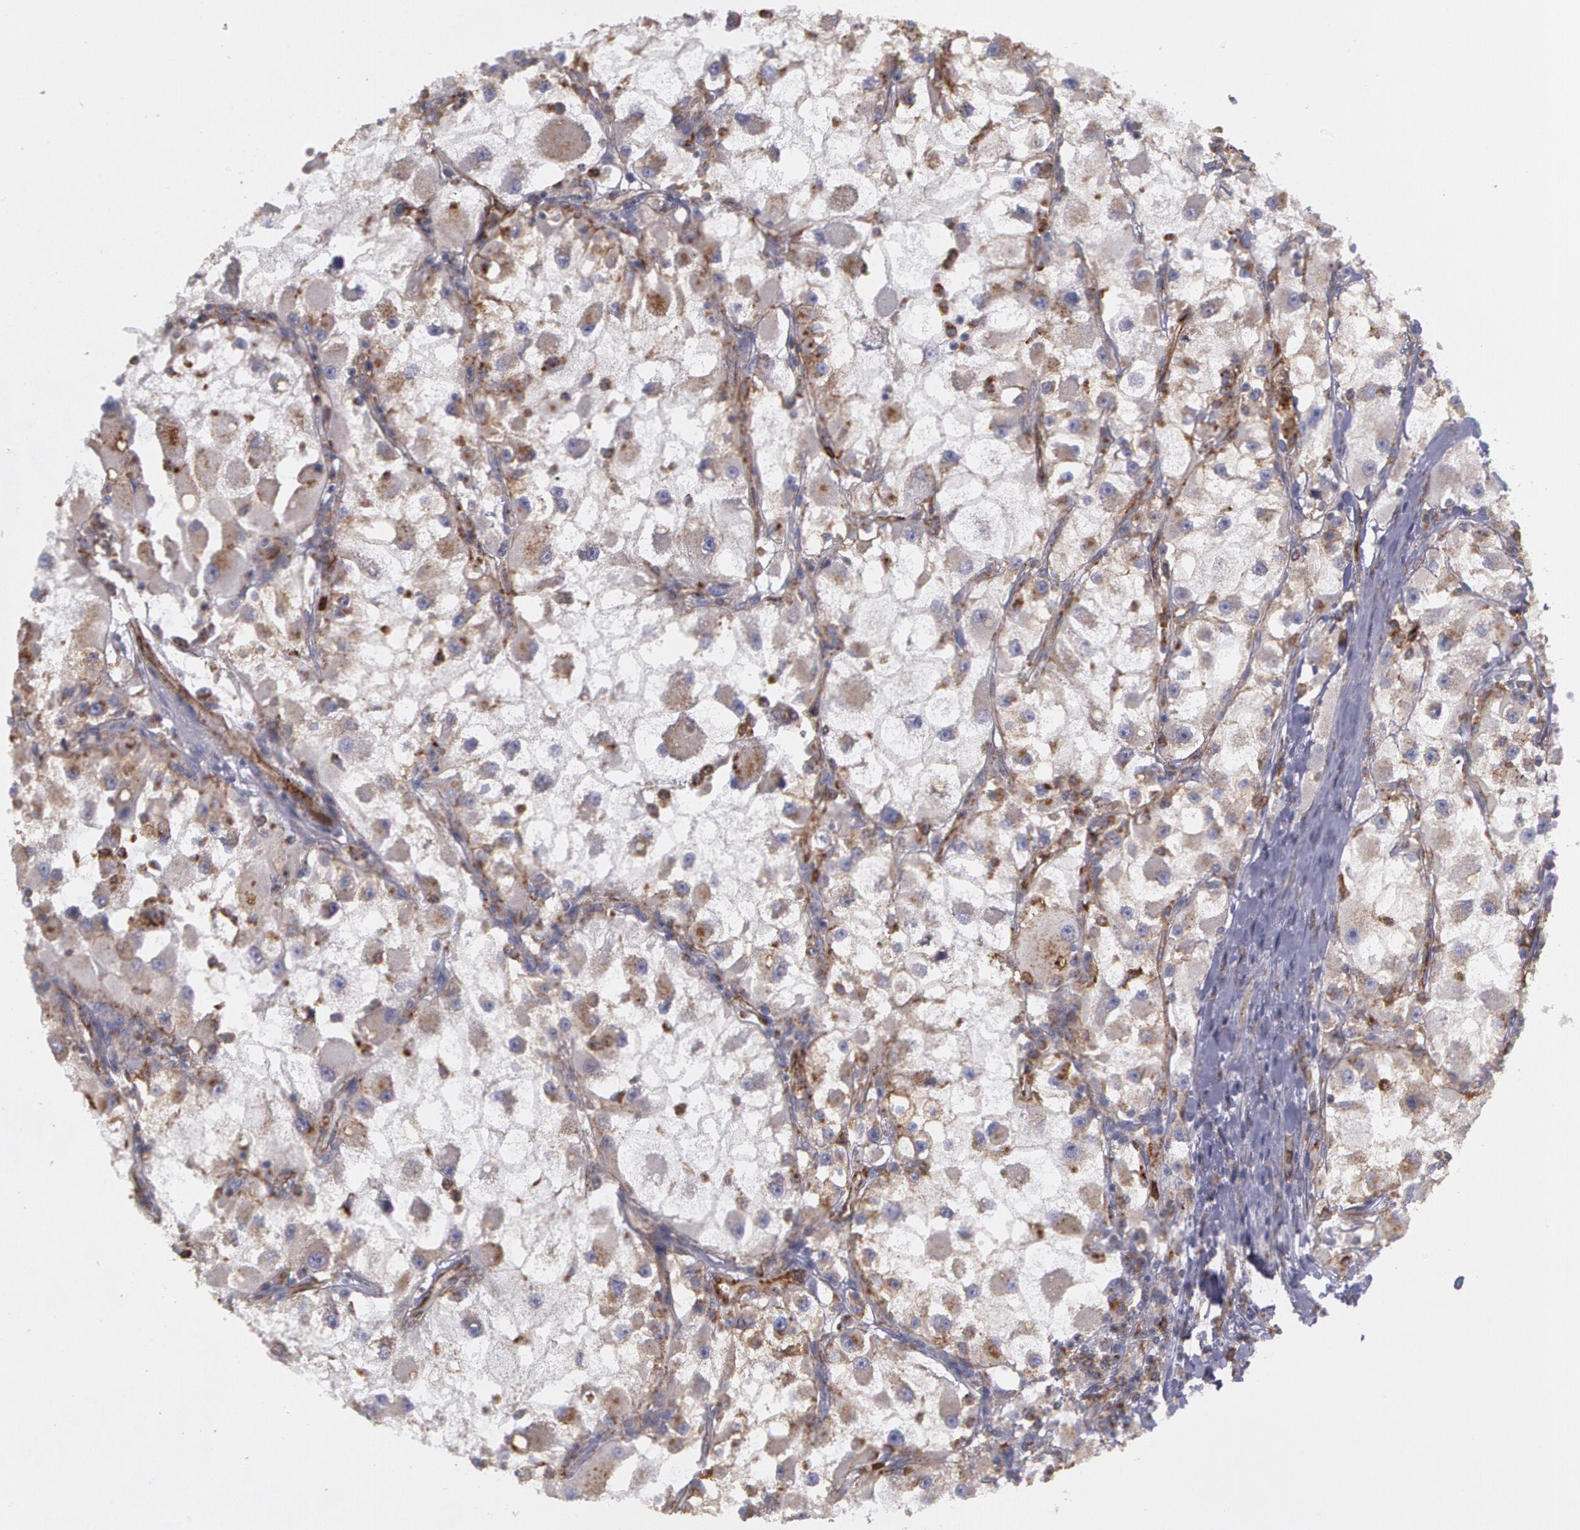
{"staining": {"intensity": "moderate", "quantity": ">75%", "location": "cytoplasmic/membranous"}, "tissue": "renal cancer", "cell_type": "Tumor cells", "image_type": "cancer", "snomed": [{"axis": "morphology", "description": "Adenocarcinoma, NOS"}, {"axis": "topography", "description": "Kidney"}], "caption": "Renal adenocarcinoma stained for a protein exhibits moderate cytoplasmic/membranous positivity in tumor cells.", "gene": "FLOT2", "patient": {"sex": "female", "age": 73}}